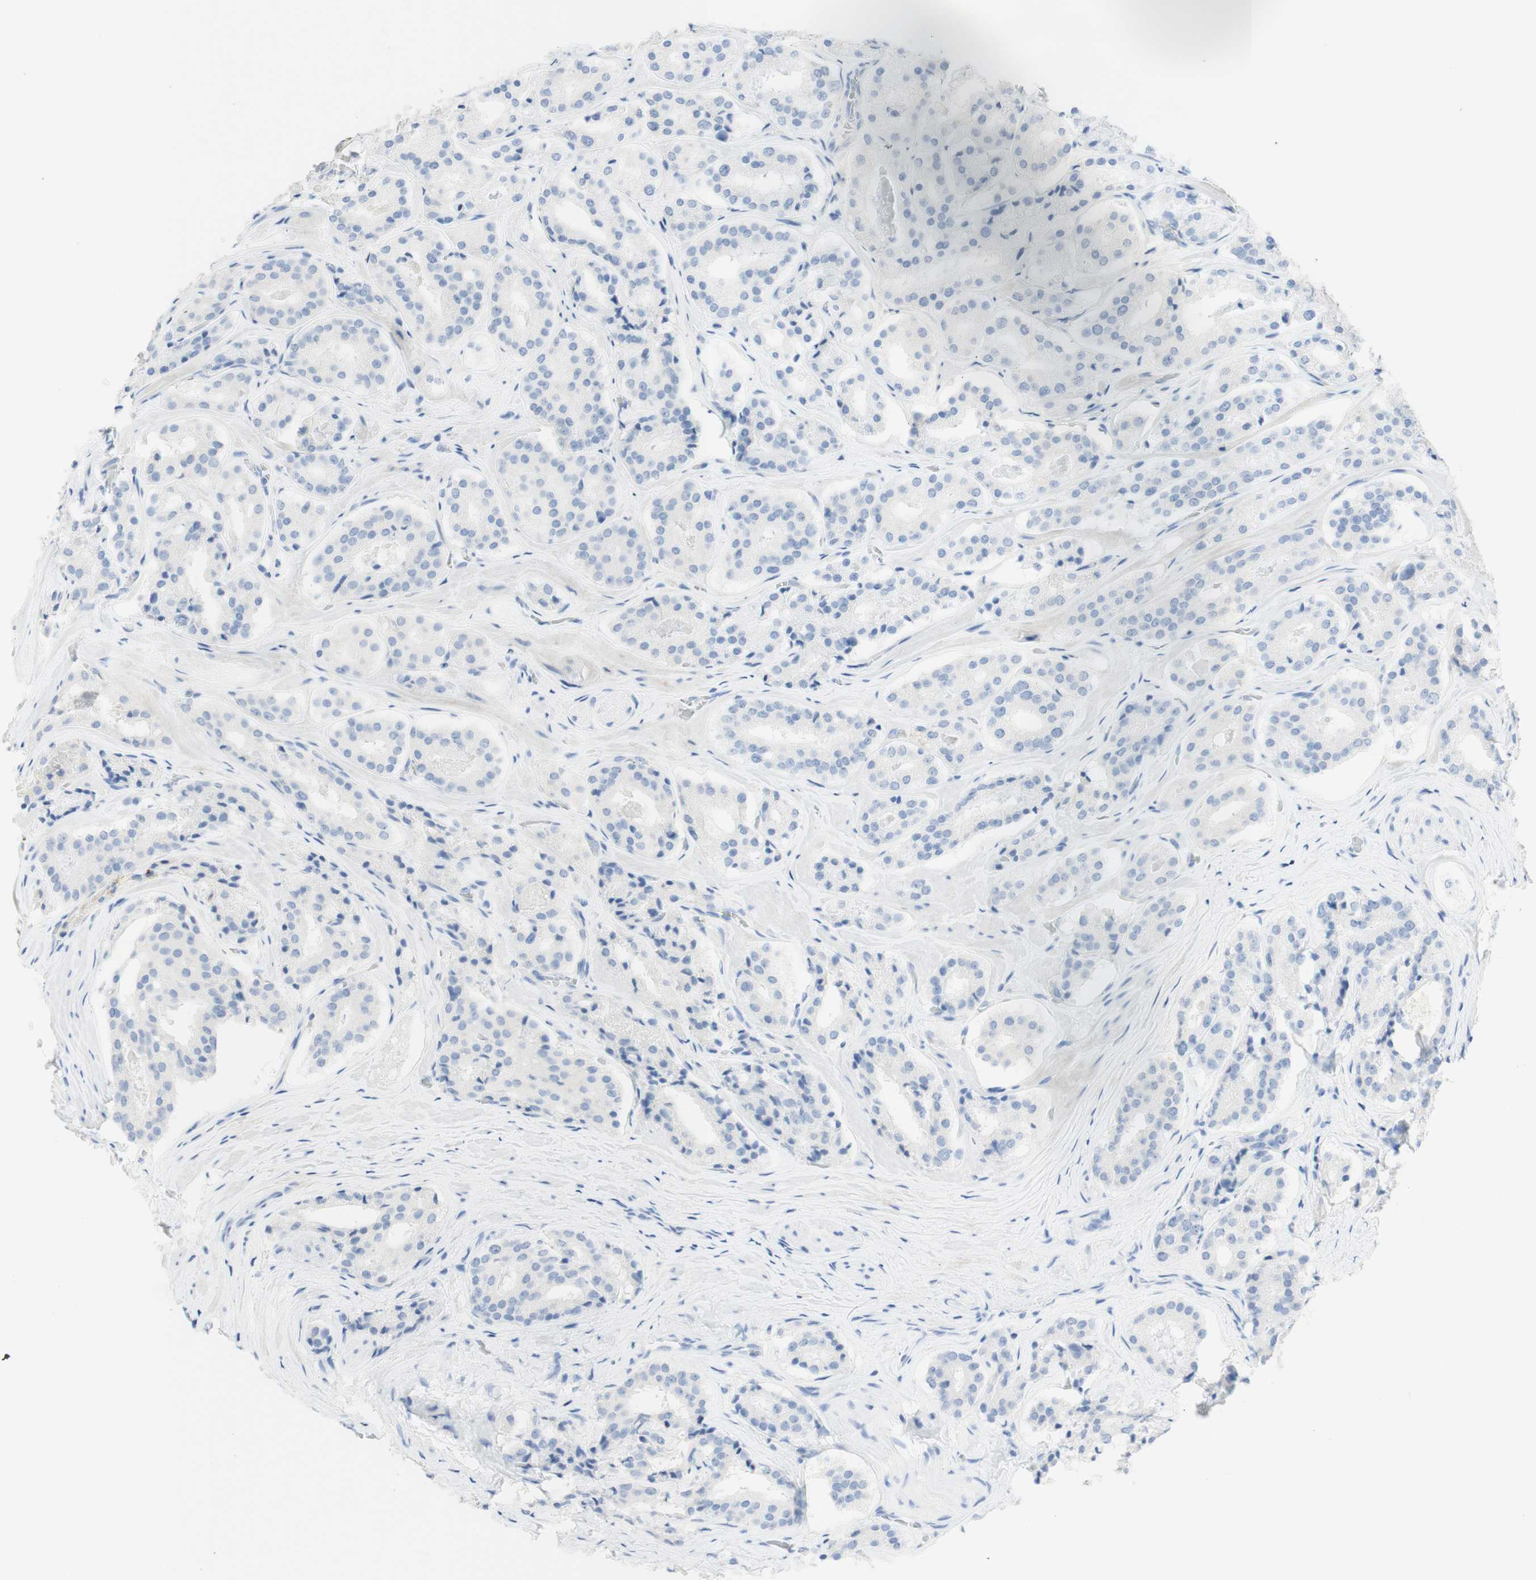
{"staining": {"intensity": "negative", "quantity": "none", "location": "none"}, "tissue": "prostate cancer", "cell_type": "Tumor cells", "image_type": "cancer", "snomed": [{"axis": "morphology", "description": "Adenocarcinoma, High grade"}, {"axis": "topography", "description": "Prostate"}], "caption": "DAB immunohistochemical staining of prostate adenocarcinoma (high-grade) exhibits no significant staining in tumor cells.", "gene": "TPO", "patient": {"sex": "male", "age": 60}}